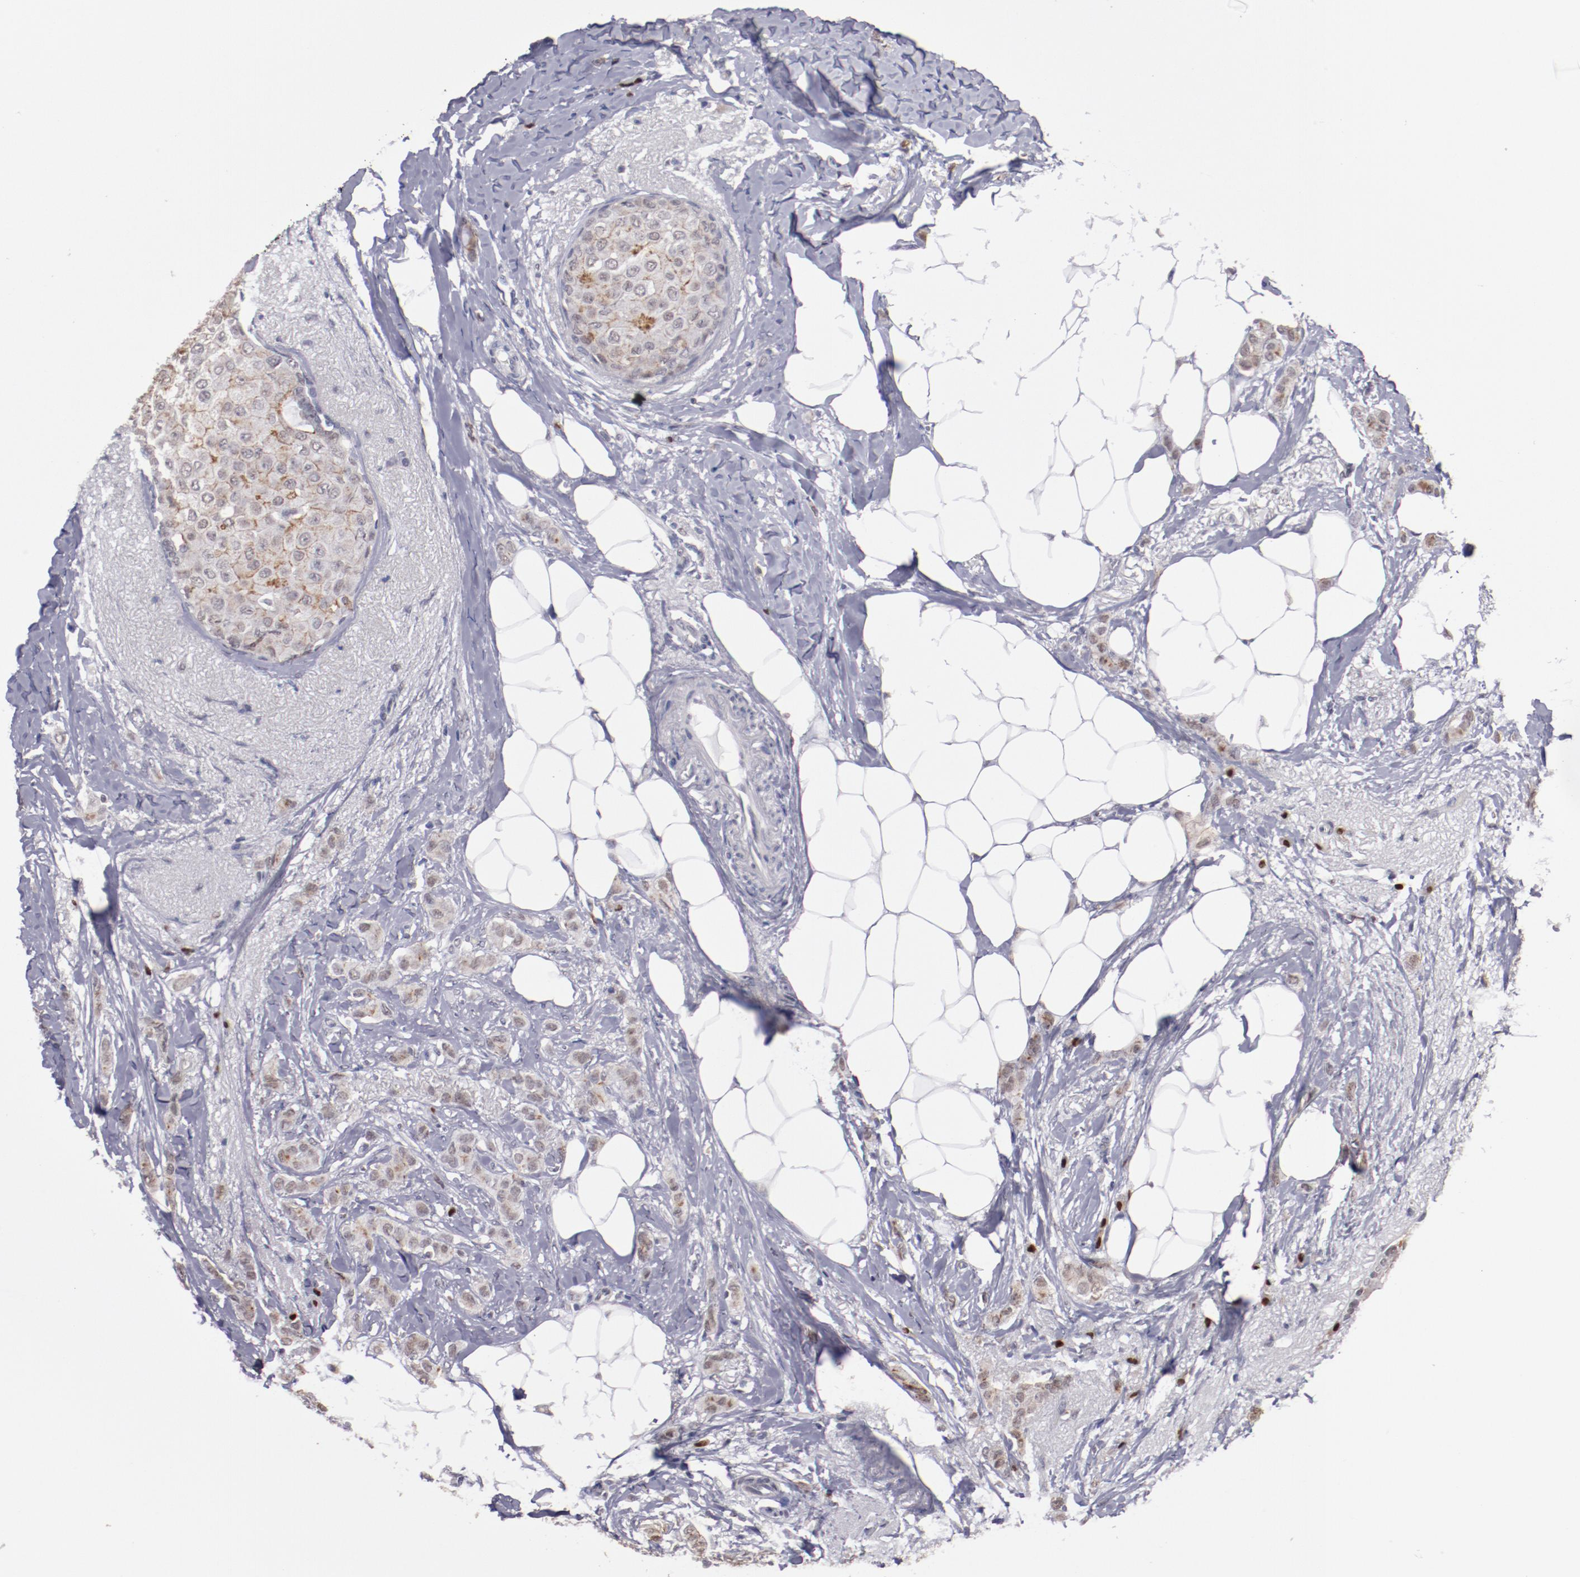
{"staining": {"intensity": "weak", "quantity": "25%-75%", "location": "cytoplasmic/membranous,nuclear"}, "tissue": "breast cancer", "cell_type": "Tumor cells", "image_type": "cancer", "snomed": [{"axis": "morphology", "description": "Lobular carcinoma"}, {"axis": "topography", "description": "Breast"}], "caption": "A micrograph showing weak cytoplasmic/membranous and nuclear staining in about 25%-75% of tumor cells in breast cancer, as visualized by brown immunohistochemical staining.", "gene": "IRF4", "patient": {"sex": "female", "age": 55}}